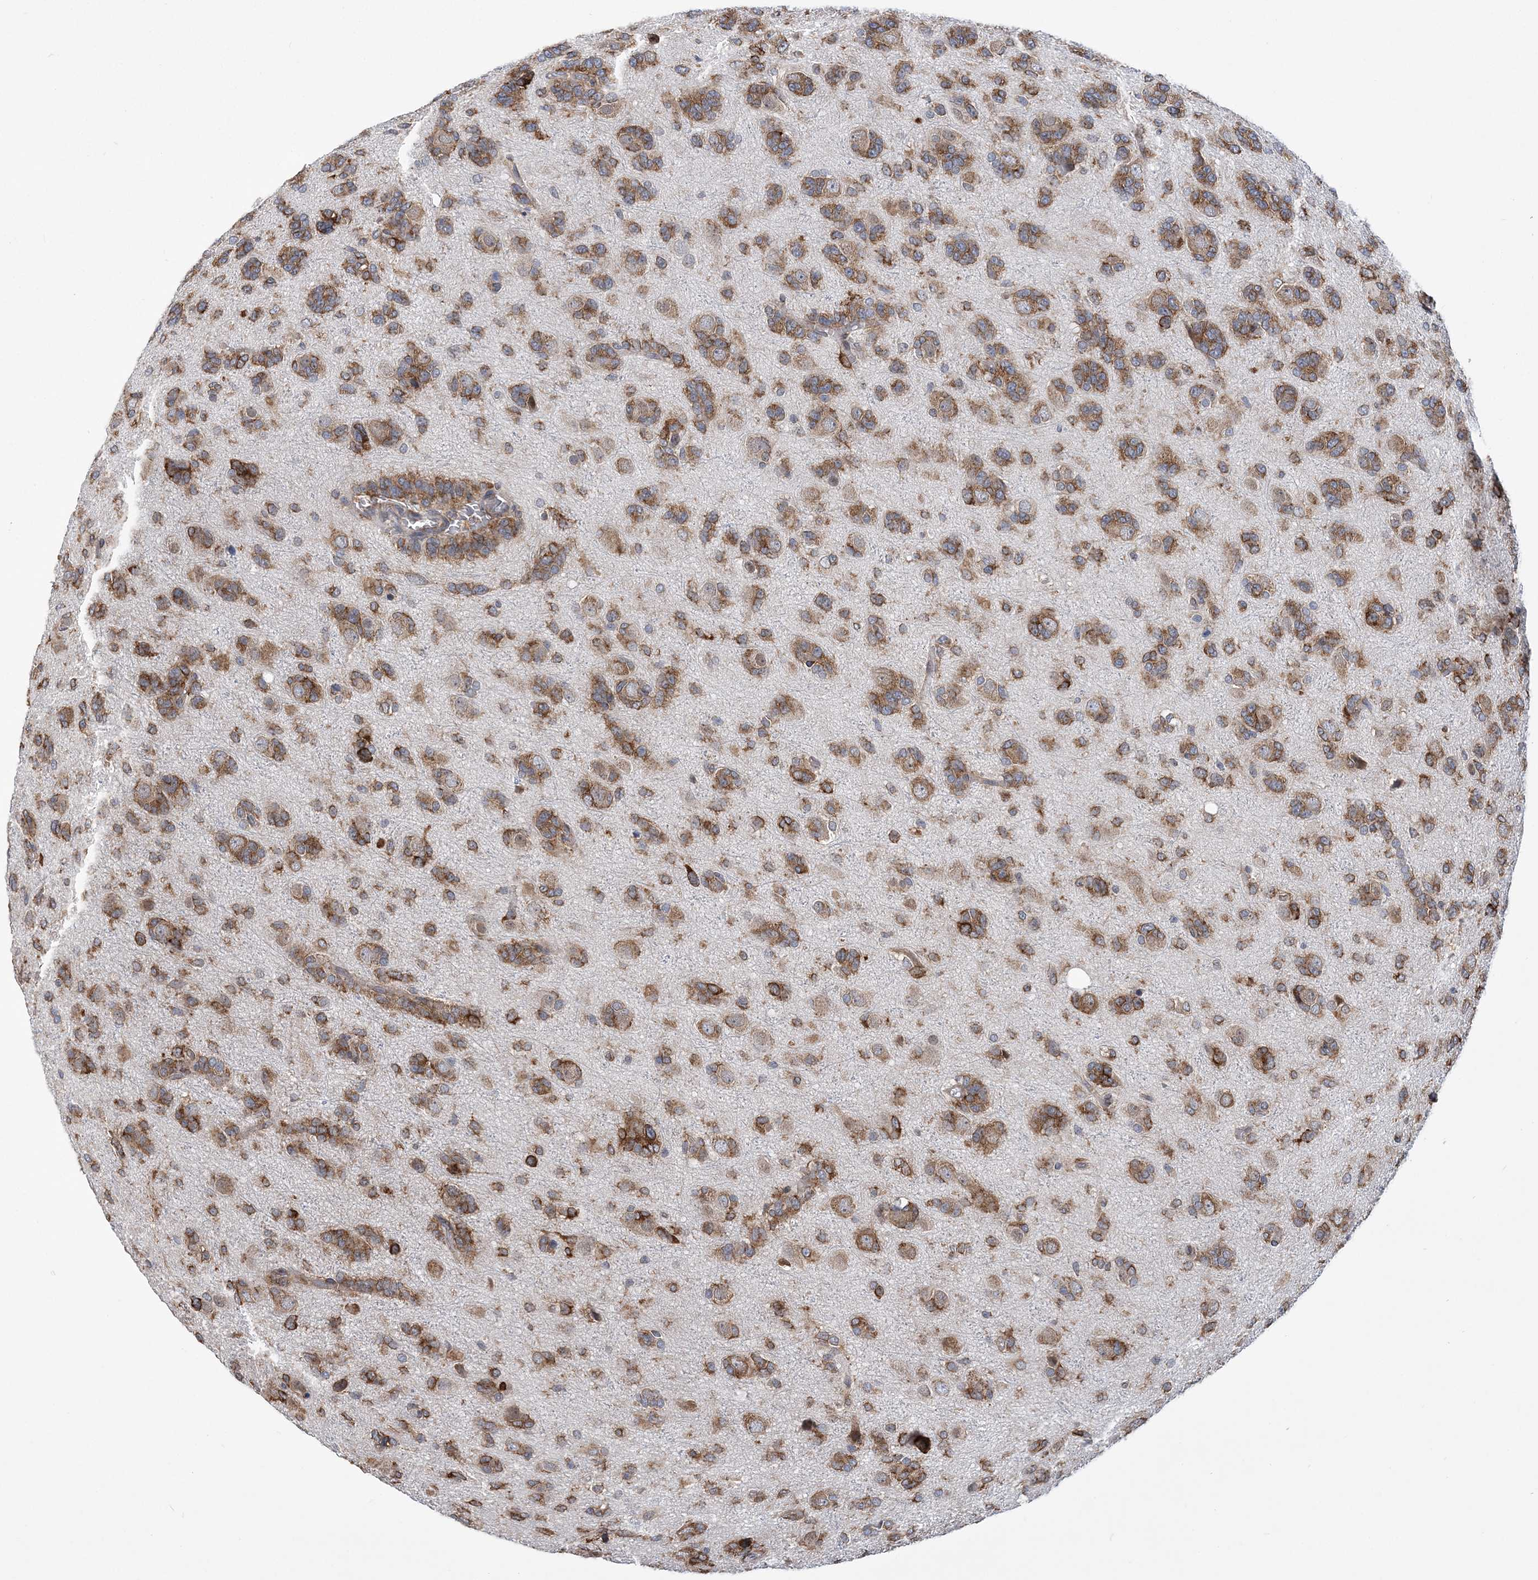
{"staining": {"intensity": "moderate", "quantity": ">75%", "location": "cytoplasmic/membranous"}, "tissue": "glioma", "cell_type": "Tumor cells", "image_type": "cancer", "snomed": [{"axis": "morphology", "description": "Glioma, malignant, High grade"}, {"axis": "topography", "description": "Brain"}], "caption": "Human glioma stained for a protein (brown) demonstrates moderate cytoplasmic/membranous positive positivity in about >75% of tumor cells.", "gene": "PHF1", "patient": {"sex": "female", "age": 59}}